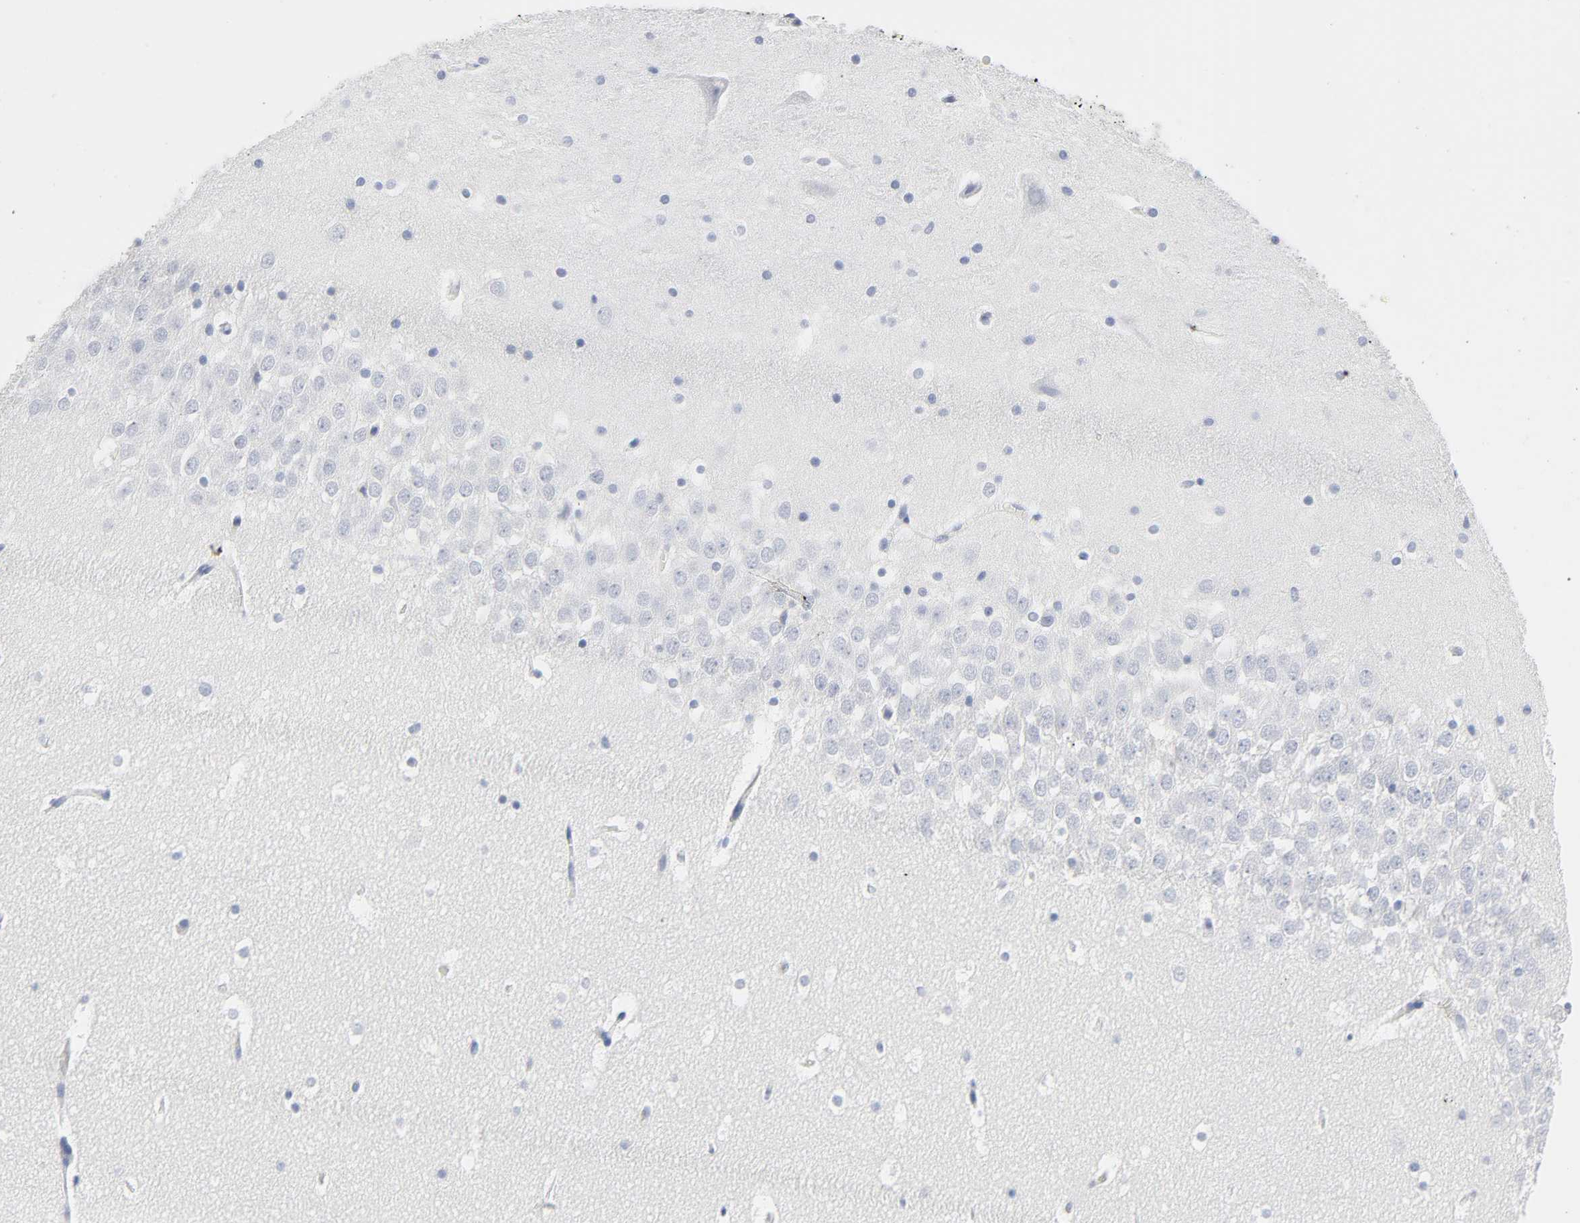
{"staining": {"intensity": "negative", "quantity": "none", "location": "none"}, "tissue": "hippocampus", "cell_type": "Glial cells", "image_type": "normal", "snomed": [{"axis": "morphology", "description": "Normal tissue, NOS"}, {"axis": "topography", "description": "Hippocampus"}], "caption": "Immunohistochemistry histopathology image of unremarkable hippocampus stained for a protein (brown), which displays no staining in glial cells. (DAB (3,3'-diaminobenzidine) immunohistochemistry visualized using brightfield microscopy, high magnification).", "gene": "ACP3", "patient": {"sex": "male", "age": 45}}